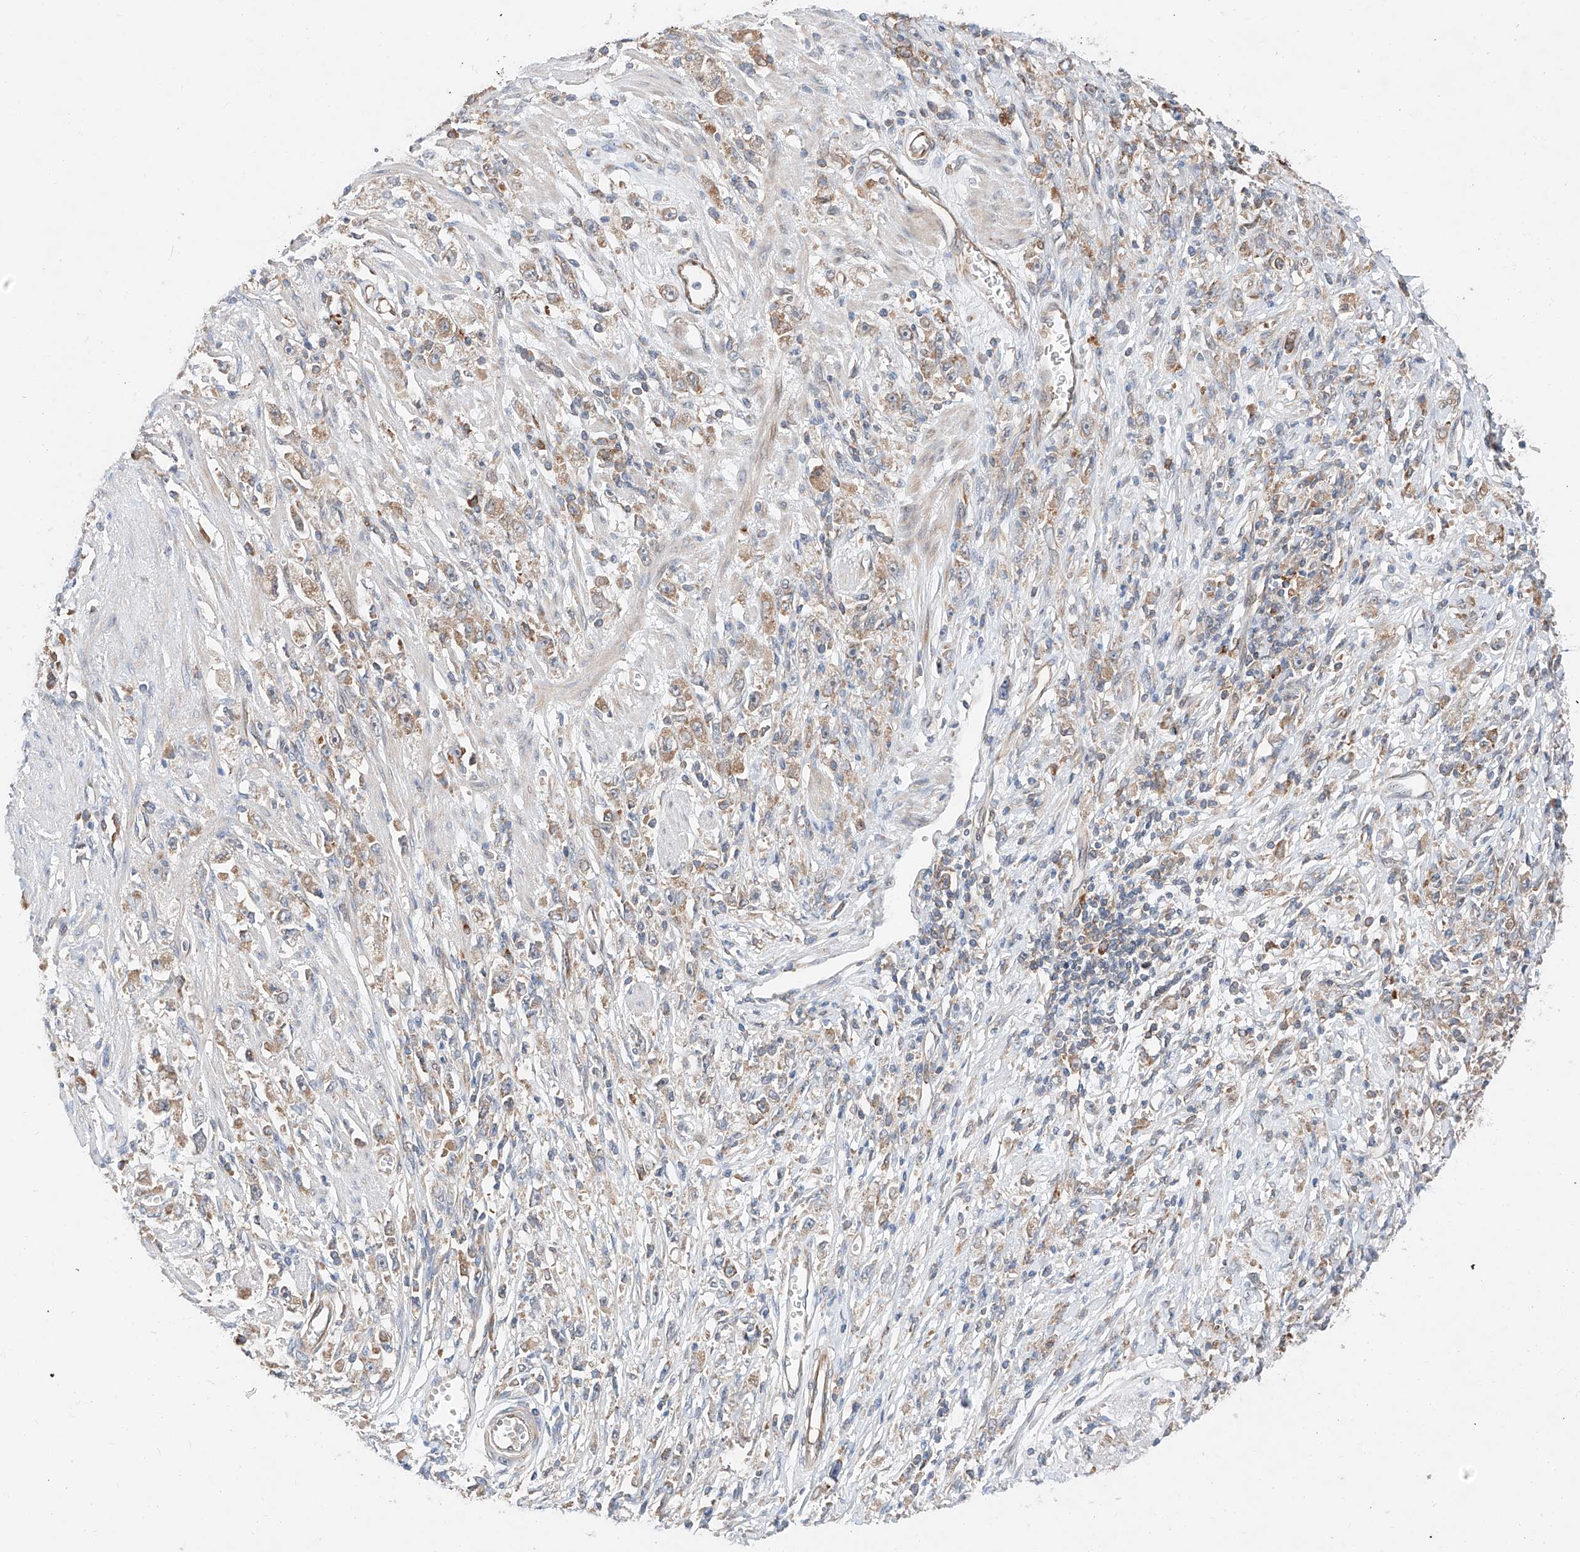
{"staining": {"intensity": "weak", "quantity": "25%-75%", "location": "cytoplasmic/membranous"}, "tissue": "stomach cancer", "cell_type": "Tumor cells", "image_type": "cancer", "snomed": [{"axis": "morphology", "description": "Adenocarcinoma, NOS"}, {"axis": "topography", "description": "Stomach"}], "caption": "Human stomach cancer stained with a brown dye displays weak cytoplasmic/membranous positive positivity in about 25%-75% of tumor cells.", "gene": "RUSC1", "patient": {"sex": "female", "age": 59}}